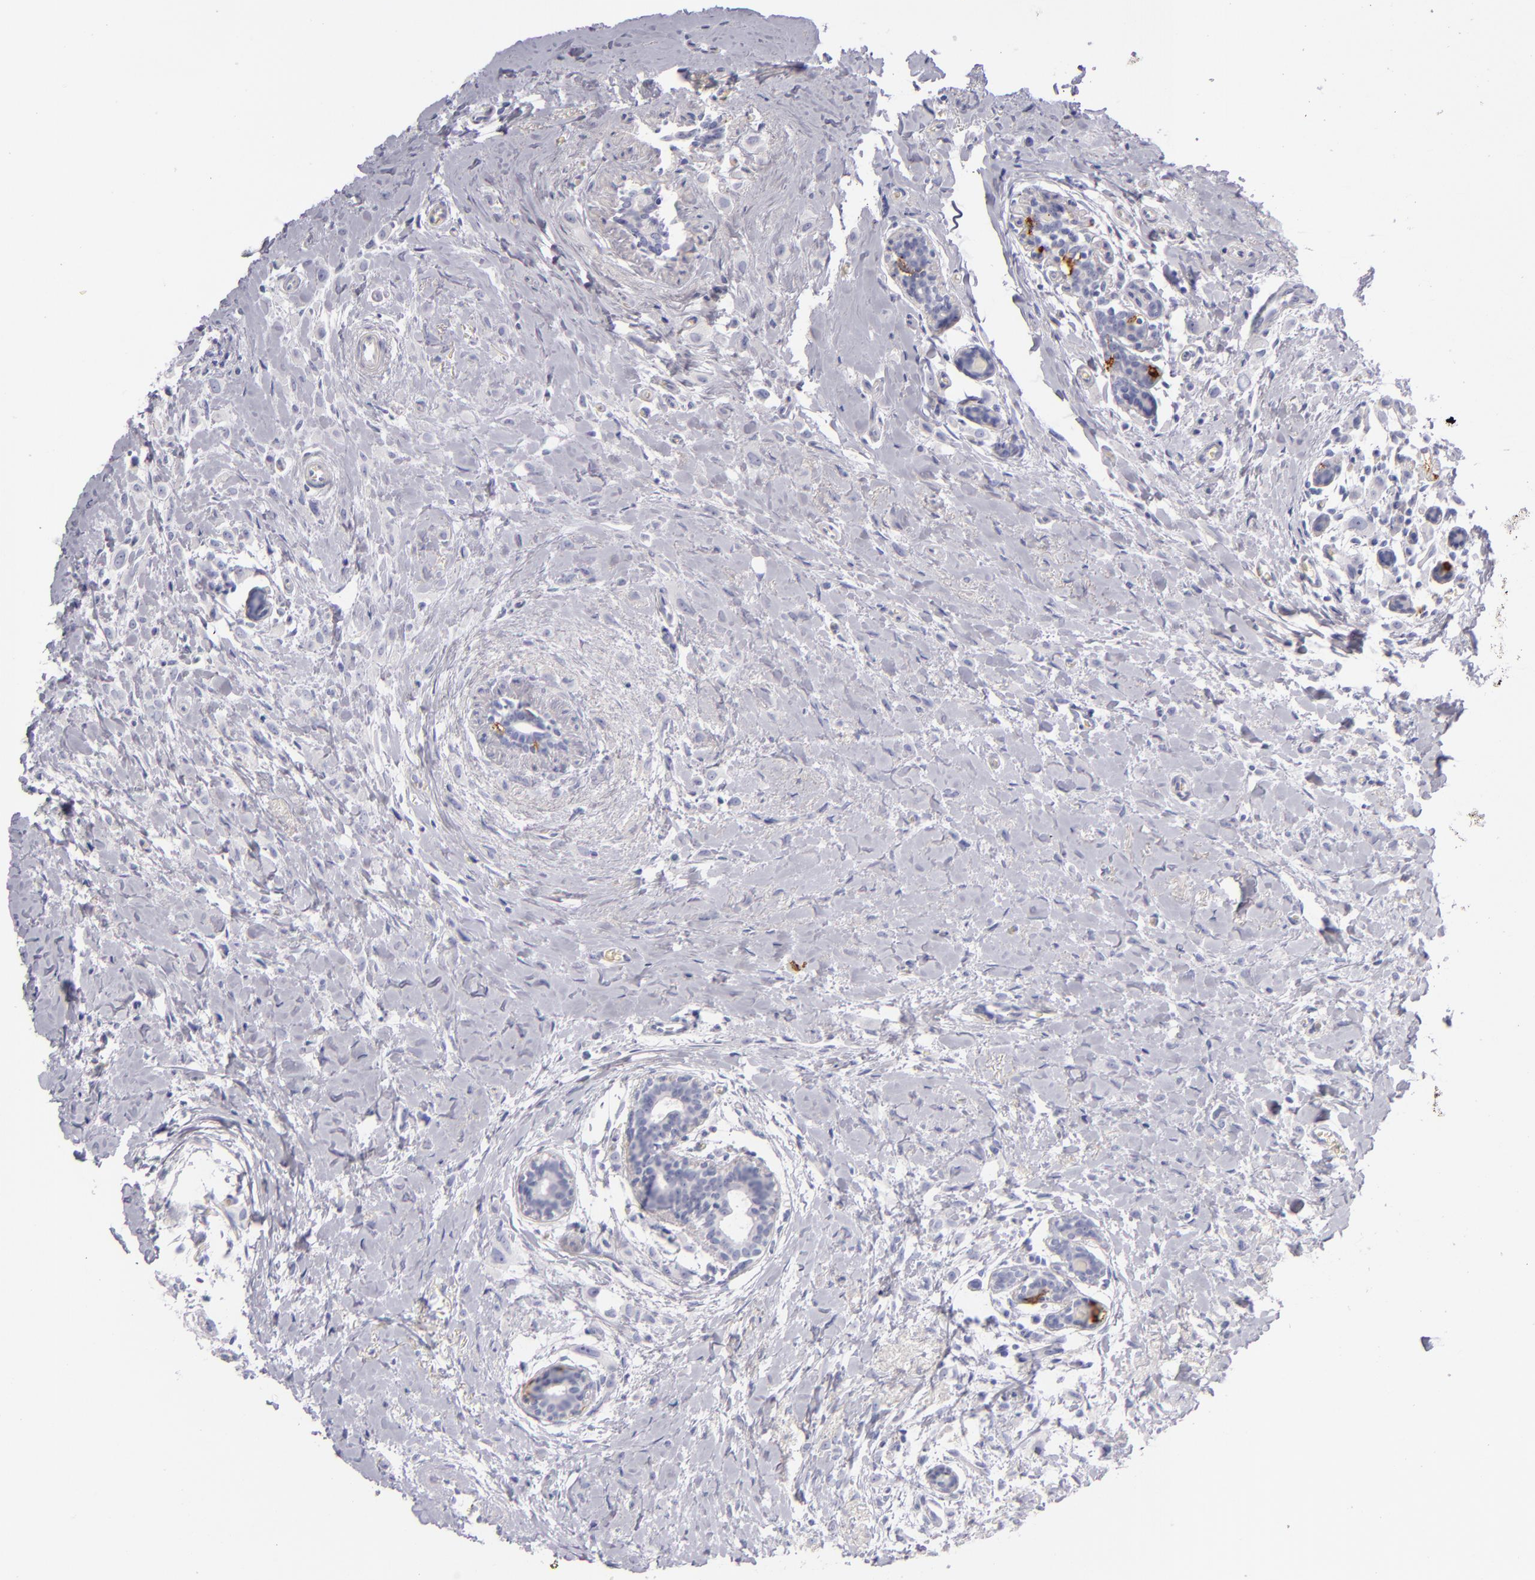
{"staining": {"intensity": "negative", "quantity": "none", "location": "none"}, "tissue": "breast cancer", "cell_type": "Tumor cells", "image_type": "cancer", "snomed": [{"axis": "morphology", "description": "Lobular carcinoma"}, {"axis": "topography", "description": "Breast"}], "caption": "A histopathology image of breast lobular carcinoma stained for a protein displays no brown staining in tumor cells.", "gene": "CD207", "patient": {"sex": "female", "age": 57}}